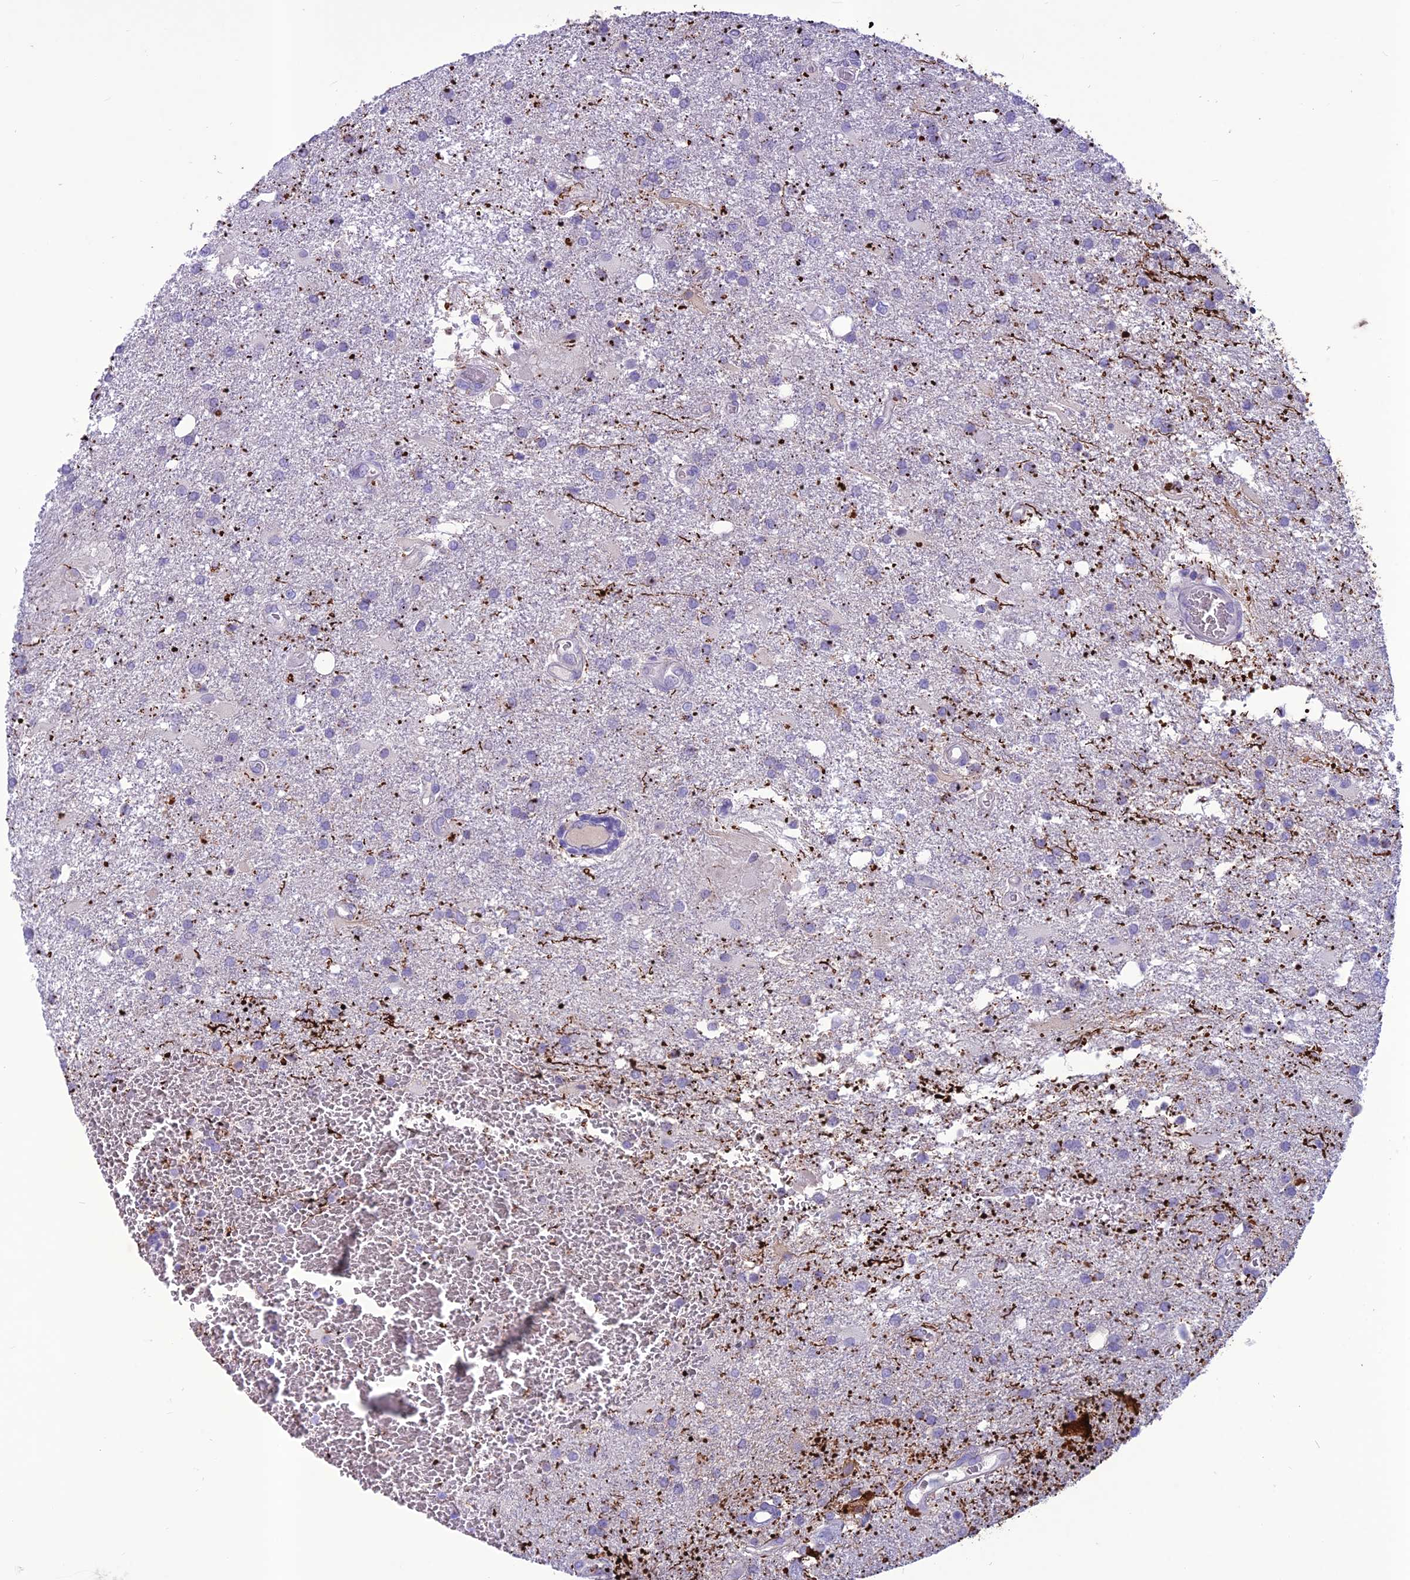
{"staining": {"intensity": "weak", "quantity": "25%-75%", "location": "cytoplasmic/membranous"}, "tissue": "glioma", "cell_type": "Tumor cells", "image_type": "cancer", "snomed": [{"axis": "morphology", "description": "Glioma, malignant, Low grade"}, {"axis": "topography", "description": "Brain"}], "caption": "A high-resolution micrograph shows immunohistochemistry staining of glioma, which demonstrates weak cytoplasmic/membranous expression in about 25%-75% of tumor cells.", "gene": "IFT172", "patient": {"sex": "male", "age": 66}}